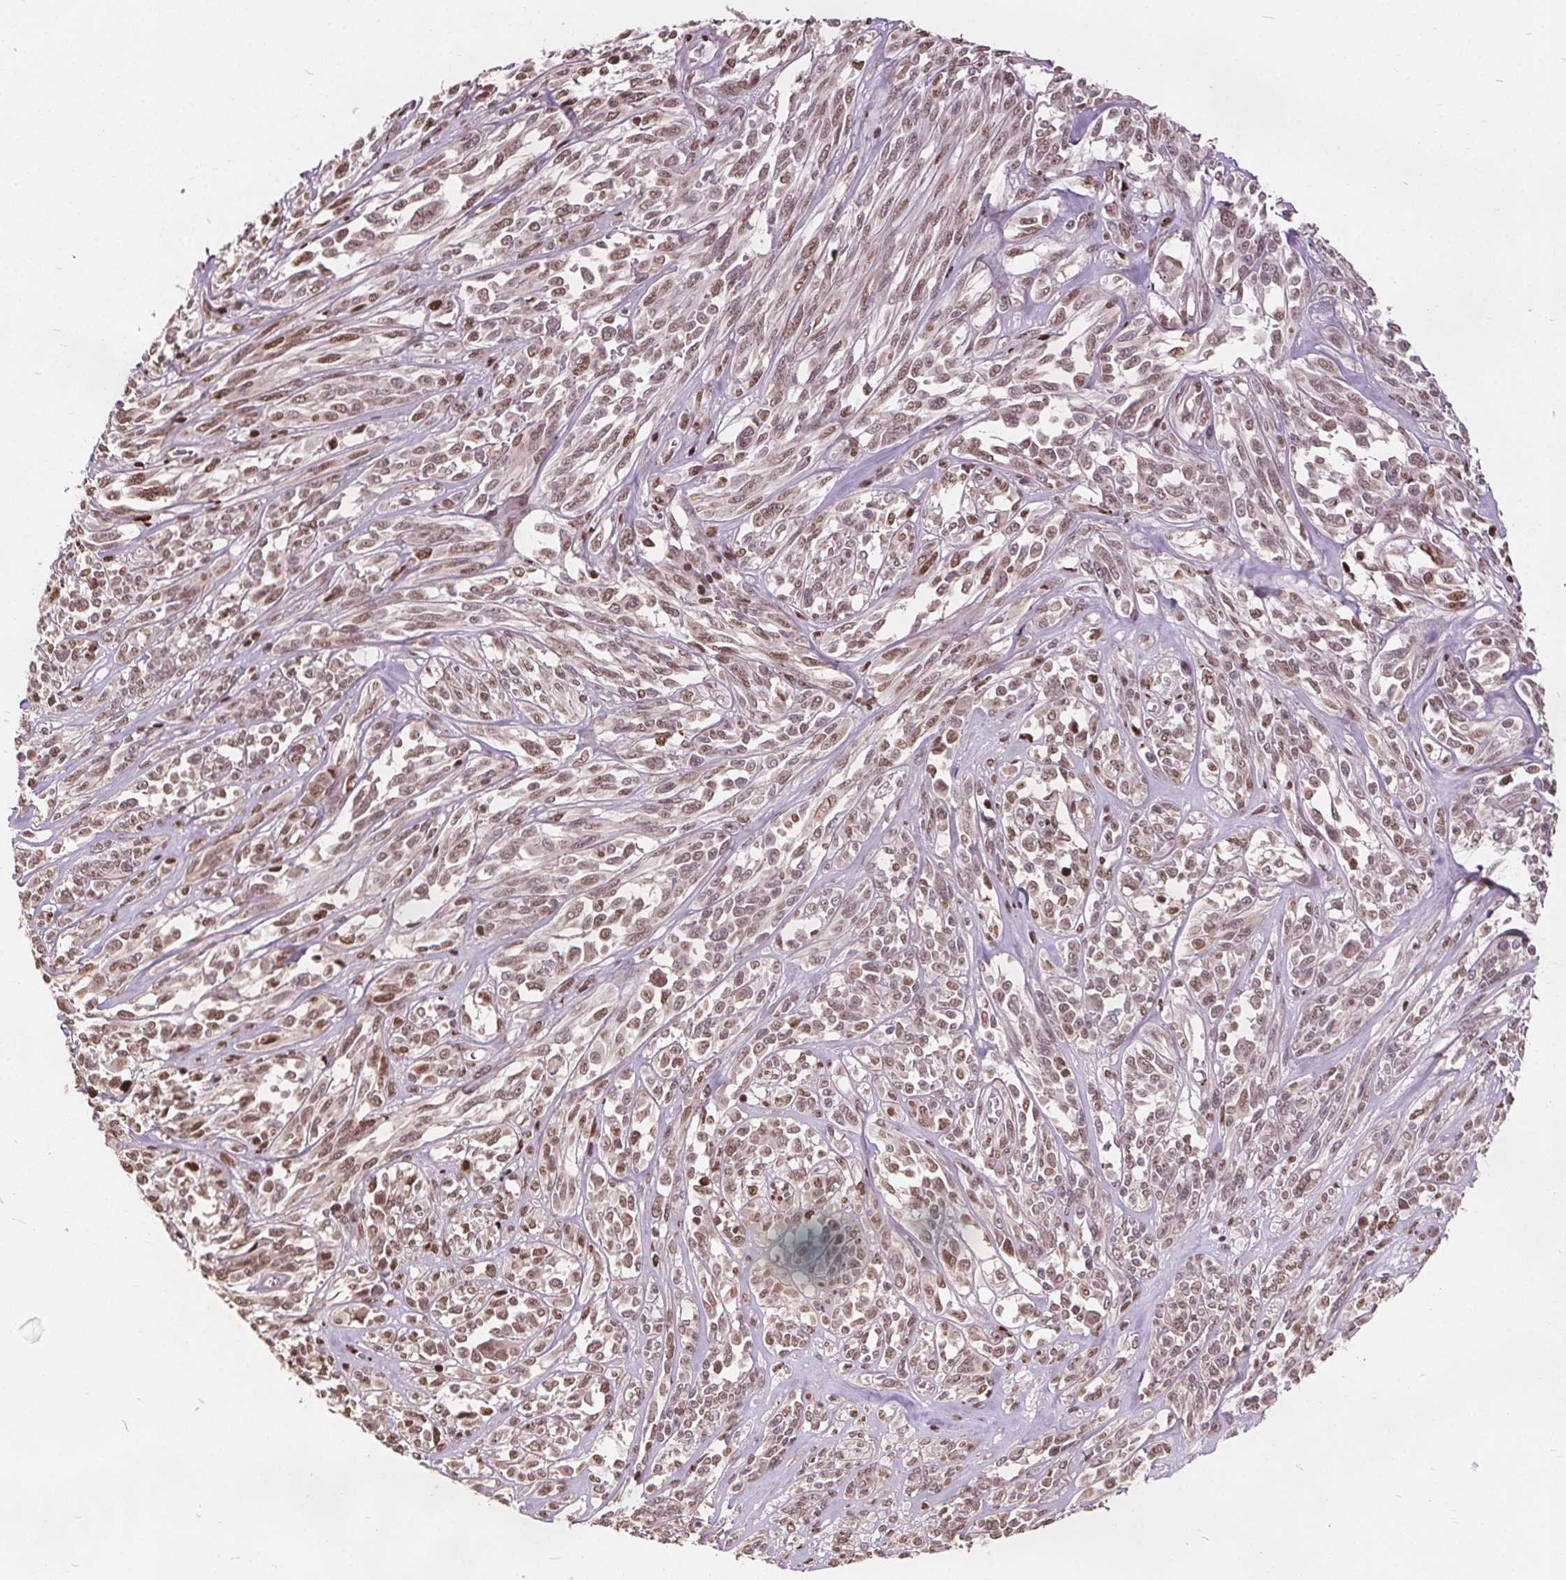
{"staining": {"intensity": "moderate", "quantity": ">75%", "location": "nuclear"}, "tissue": "melanoma", "cell_type": "Tumor cells", "image_type": "cancer", "snomed": [{"axis": "morphology", "description": "Malignant melanoma, NOS"}, {"axis": "topography", "description": "Skin"}], "caption": "Melanoma stained with a protein marker demonstrates moderate staining in tumor cells.", "gene": "ISLR2", "patient": {"sex": "female", "age": 91}}